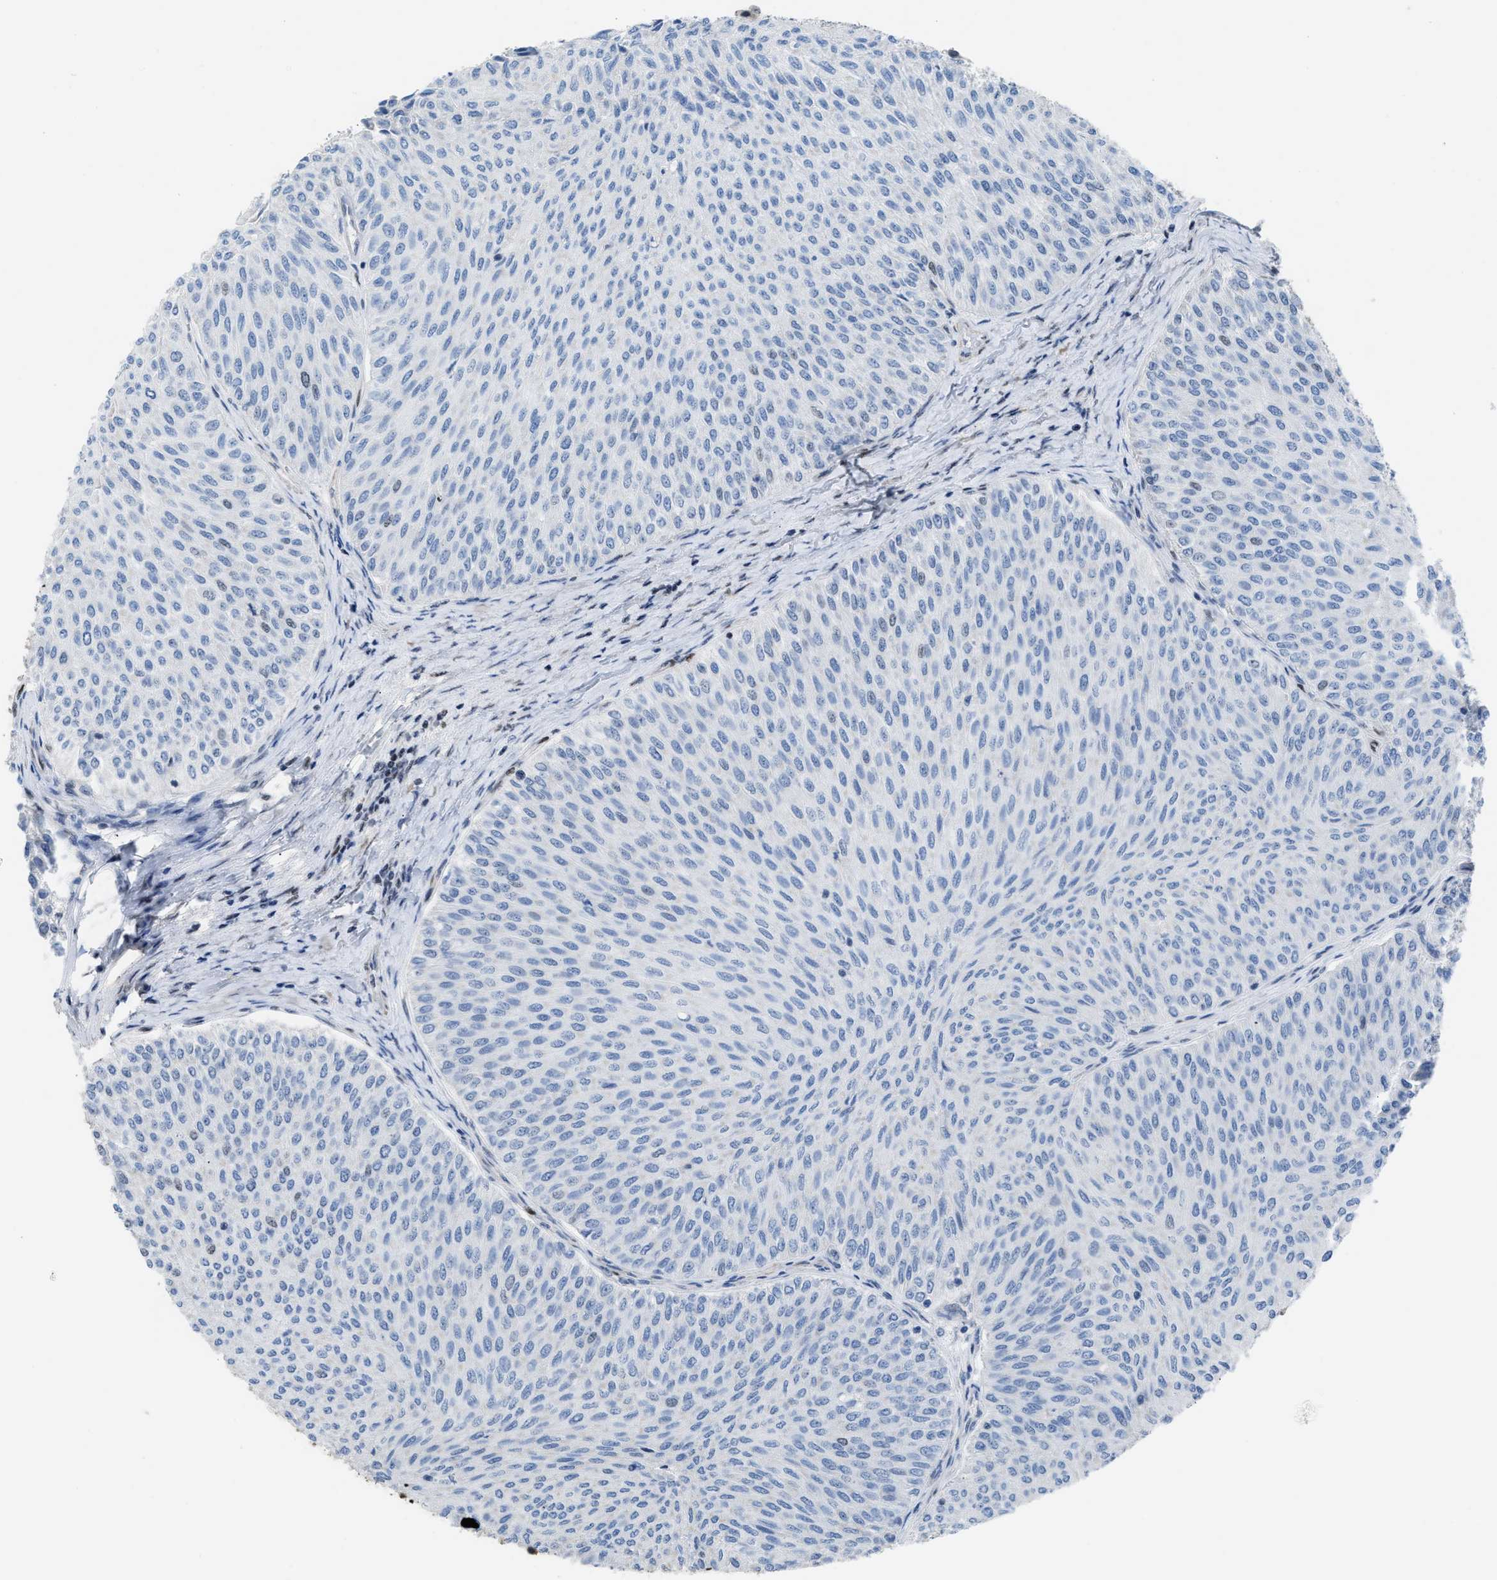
{"staining": {"intensity": "weak", "quantity": "<25%", "location": "nuclear"}, "tissue": "urothelial cancer", "cell_type": "Tumor cells", "image_type": "cancer", "snomed": [{"axis": "morphology", "description": "Urothelial carcinoma, Low grade"}, {"axis": "topography", "description": "Urinary bladder"}], "caption": "Protein analysis of urothelial cancer demonstrates no significant expression in tumor cells. (Stains: DAB (3,3'-diaminobenzidine) immunohistochemistry (IHC) with hematoxylin counter stain, Microscopy: brightfield microscopy at high magnification).", "gene": "SCAF4", "patient": {"sex": "male", "age": 78}}